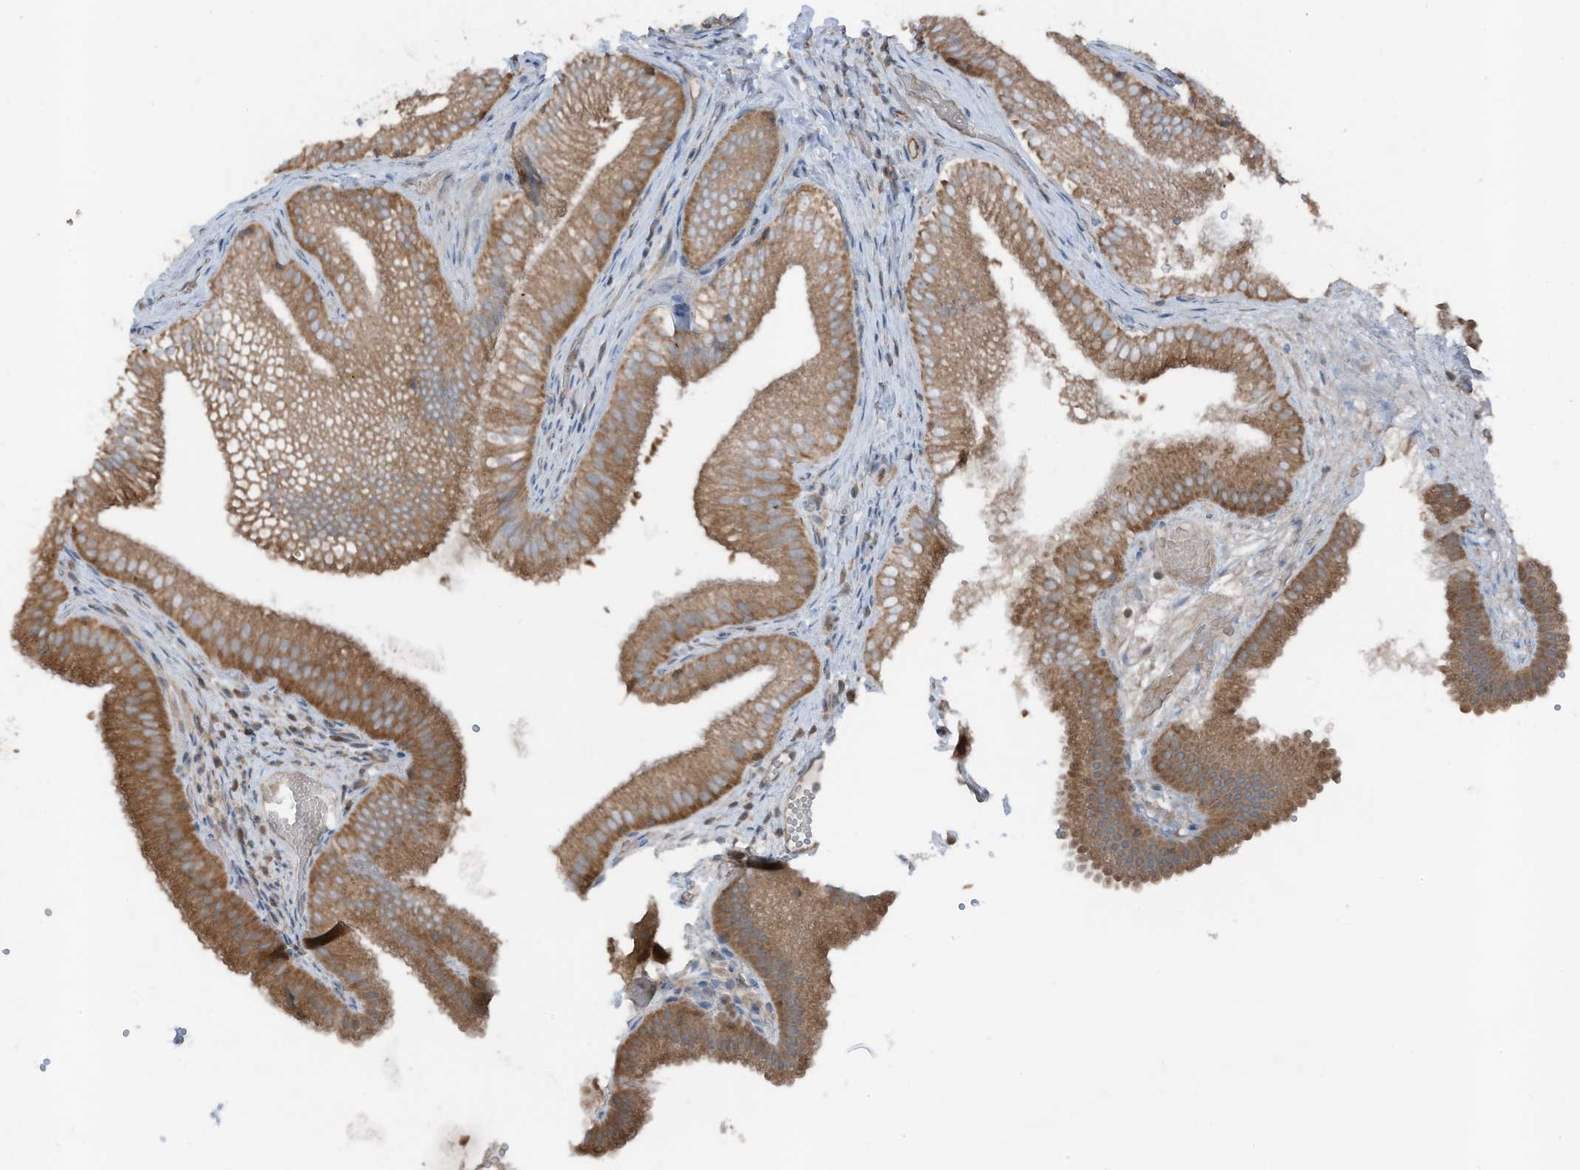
{"staining": {"intensity": "moderate", "quantity": ">75%", "location": "cytoplasmic/membranous"}, "tissue": "gallbladder", "cell_type": "Glandular cells", "image_type": "normal", "snomed": [{"axis": "morphology", "description": "Normal tissue, NOS"}, {"axis": "topography", "description": "Gallbladder"}], "caption": "Glandular cells display medium levels of moderate cytoplasmic/membranous expression in about >75% of cells in normal gallbladder. (DAB (3,3'-diaminobenzidine) IHC with brightfield microscopy, high magnification).", "gene": "TXNDC9", "patient": {"sex": "female", "age": 30}}